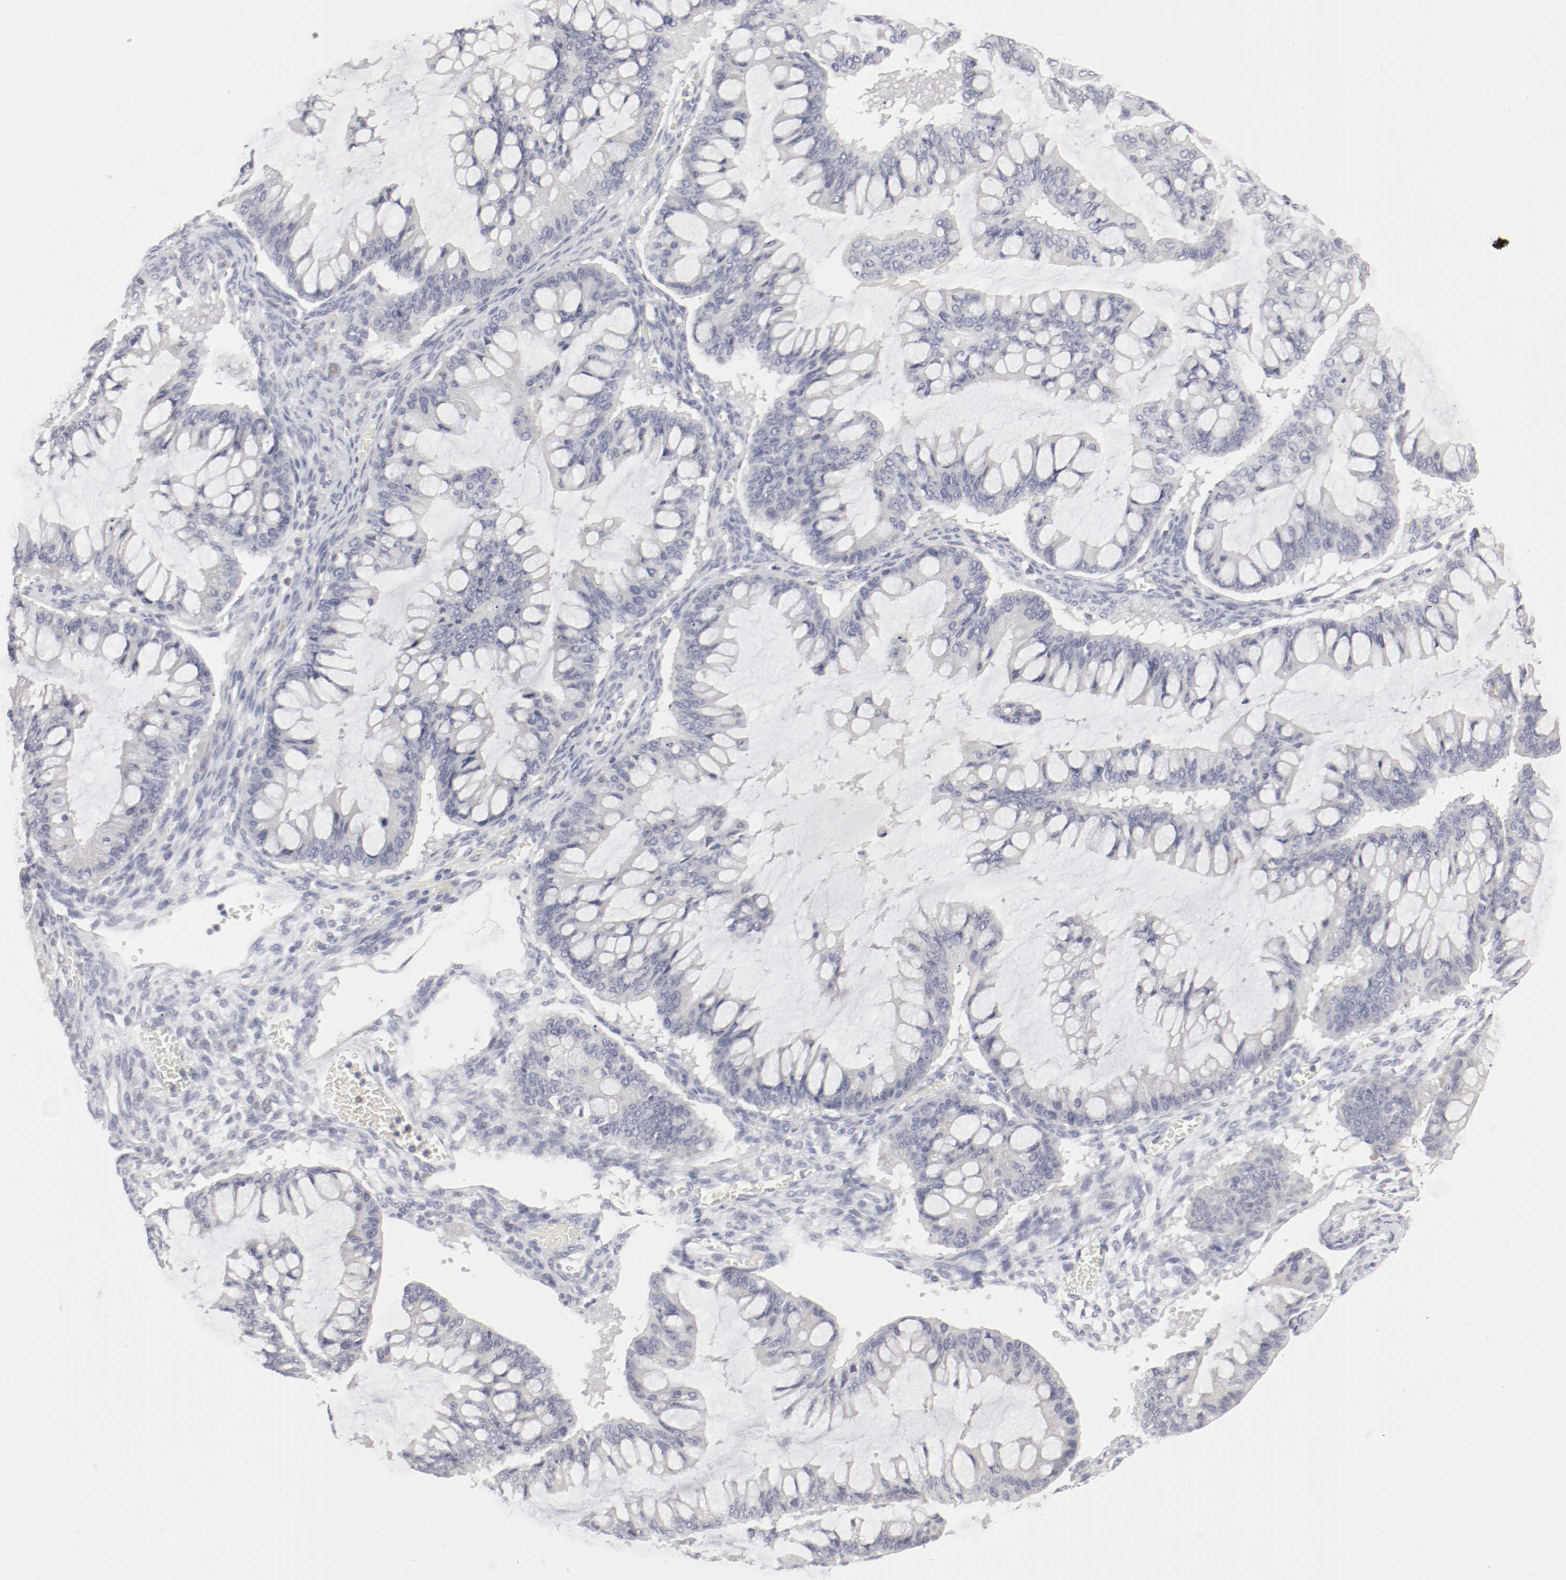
{"staining": {"intensity": "negative", "quantity": "none", "location": "none"}, "tissue": "ovarian cancer", "cell_type": "Tumor cells", "image_type": "cancer", "snomed": [{"axis": "morphology", "description": "Cystadenocarcinoma, mucinous, NOS"}, {"axis": "topography", "description": "Ovary"}], "caption": "Immunohistochemical staining of human ovarian cancer (mucinous cystadenocarcinoma) exhibits no significant positivity in tumor cells.", "gene": "ITGAX", "patient": {"sex": "female", "age": 73}}